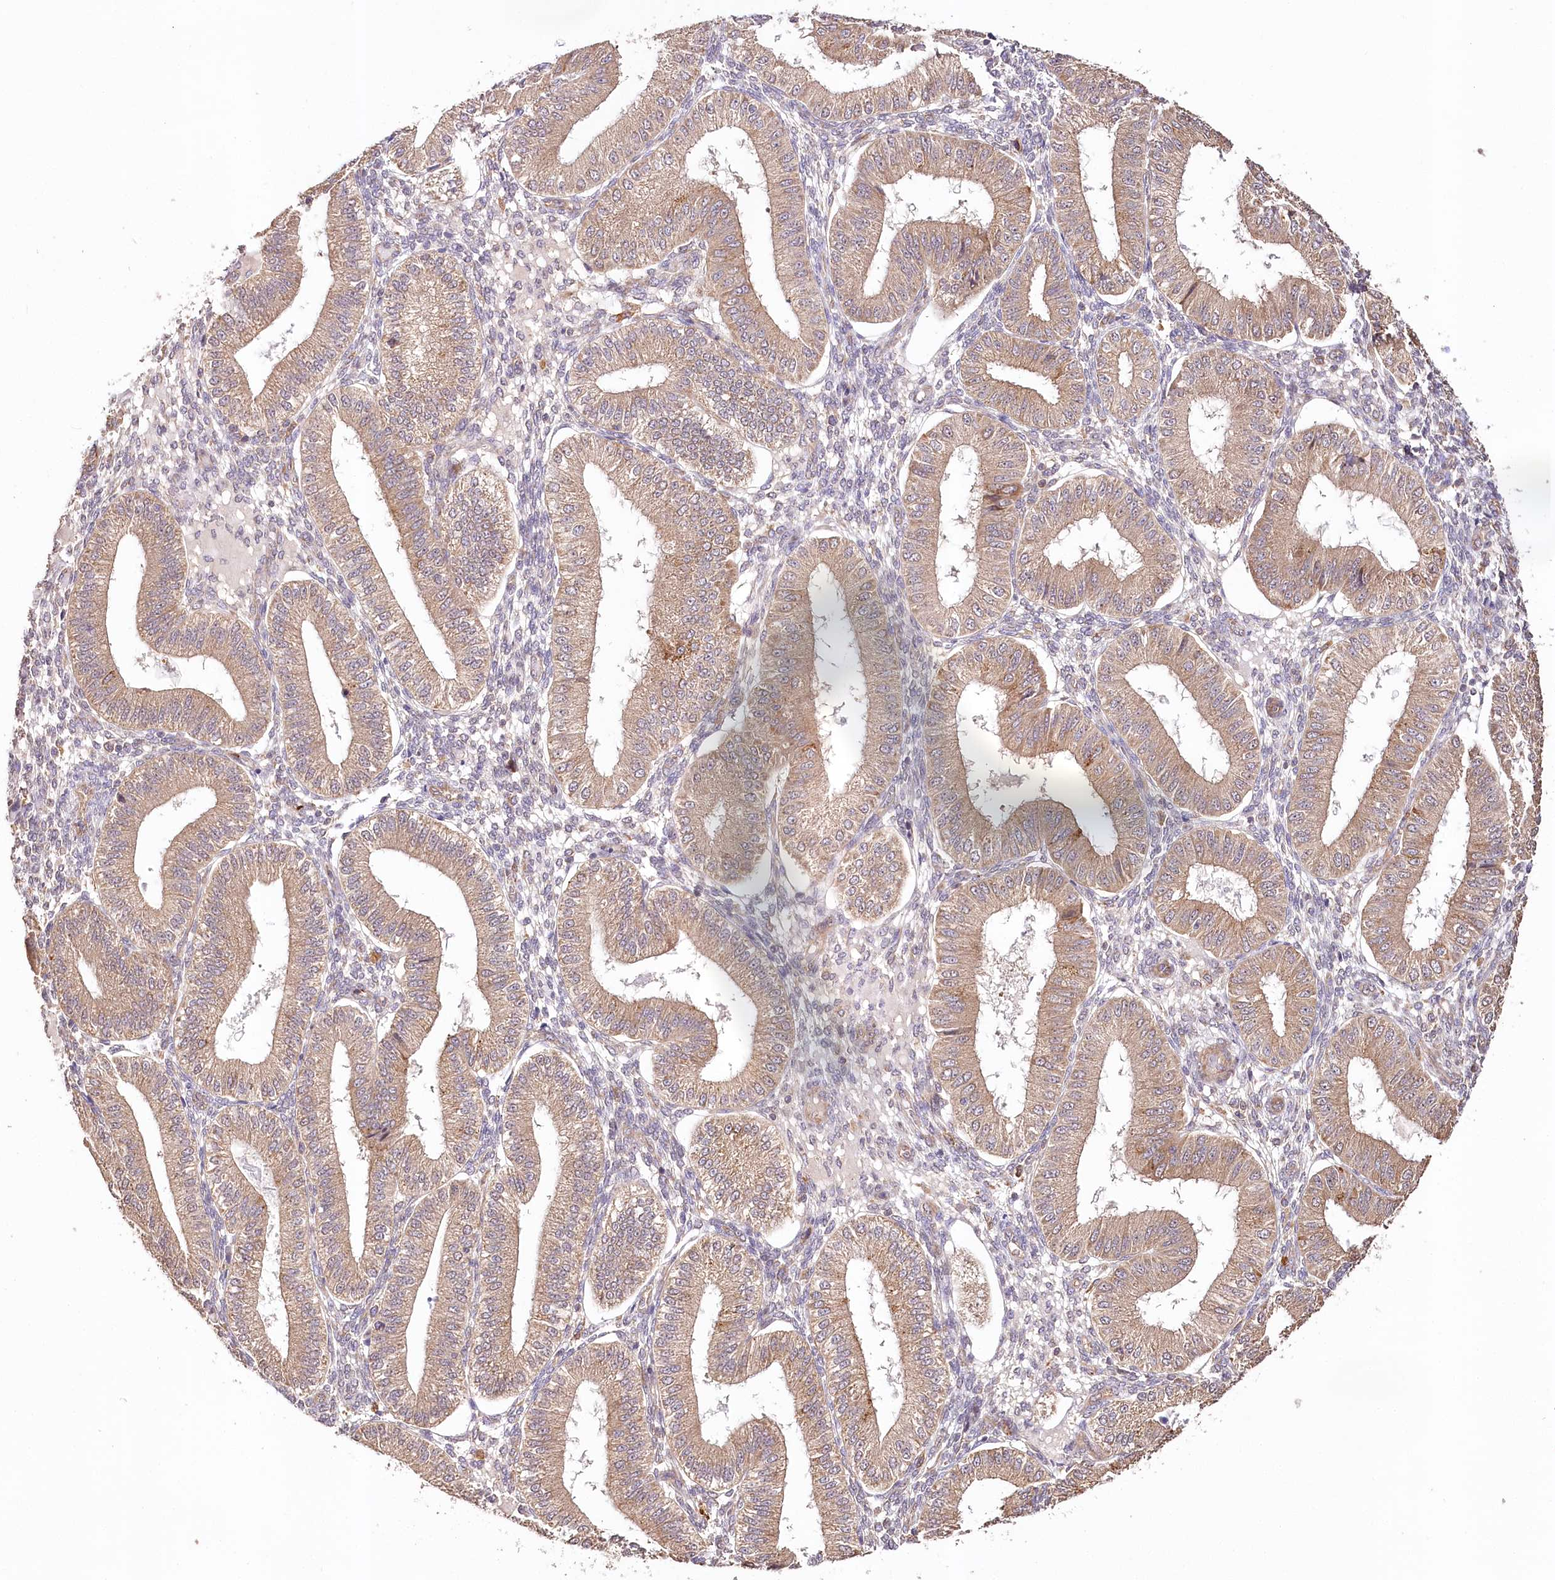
{"staining": {"intensity": "moderate", "quantity": "25%-75%", "location": "cytoplasmic/membranous"}, "tissue": "endometrium", "cell_type": "Cells in endometrial stroma", "image_type": "normal", "snomed": [{"axis": "morphology", "description": "Normal tissue, NOS"}, {"axis": "topography", "description": "Endometrium"}], "caption": "Immunohistochemical staining of normal endometrium displays moderate cytoplasmic/membranous protein expression in approximately 25%-75% of cells in endometrial stroma. (Brightfield microscopy of DAB IHC at high magnification).", "gene": "DMXL1", "patient": {"sex": "female", "age": 39}}